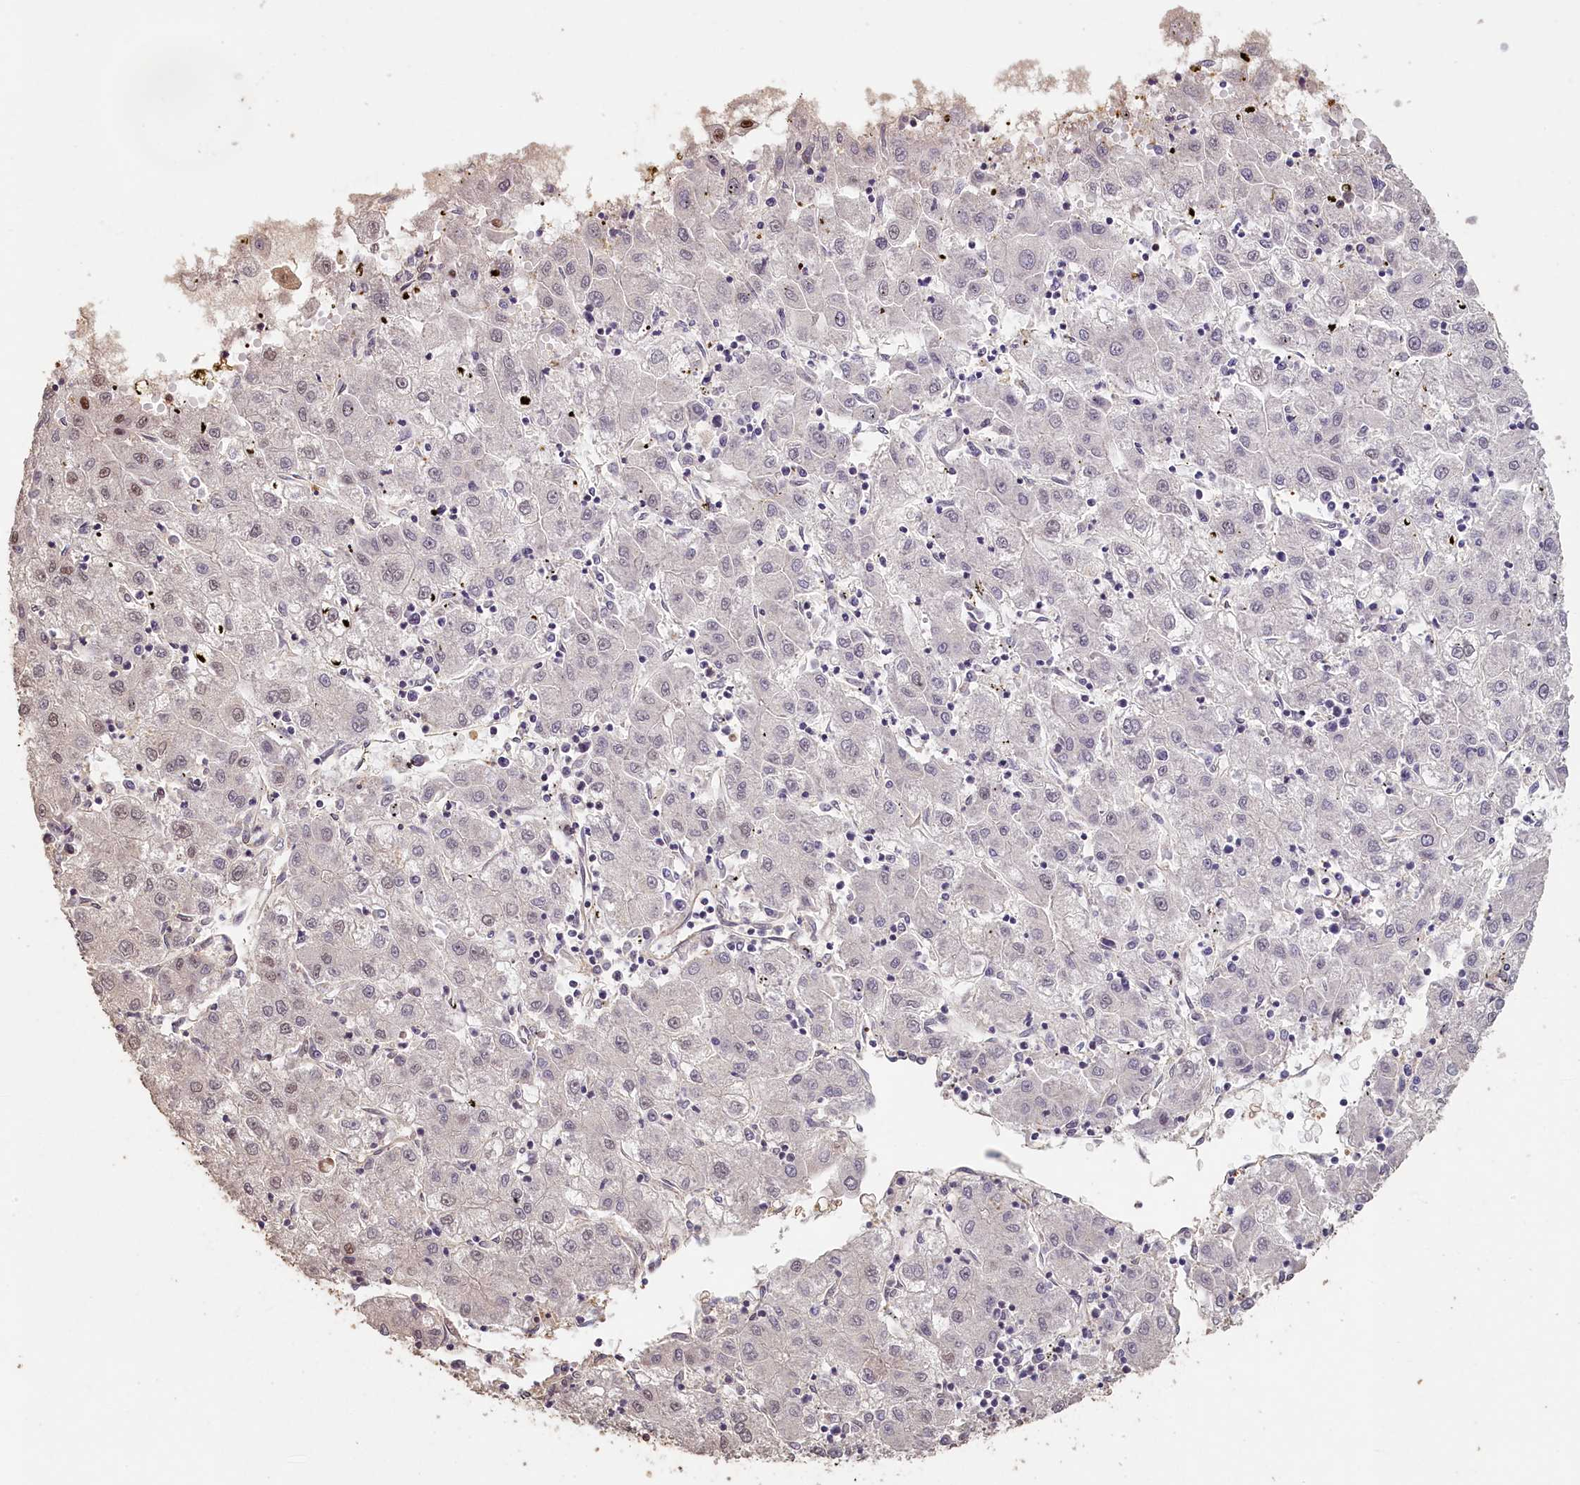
{"staining": {"intensity": "moderate", "quantity": "<25%", "location": "nuclear"}, "tissue": "liver cancer", "cell_type": "Tumor cells", "image_type": "cancer", "snomed": [{"axis": "morphology", "description": "Carcinoma, Hepatocellular, NOS"}, {"axis": "topography", "description": "Liver"}], "caption": "A low amount of moderate nuclear expression is present in approximately <25% of tumor cells in liver cancer tissue.", "gene": "MADD", "patient": {"sex": "male", "age": 72}}